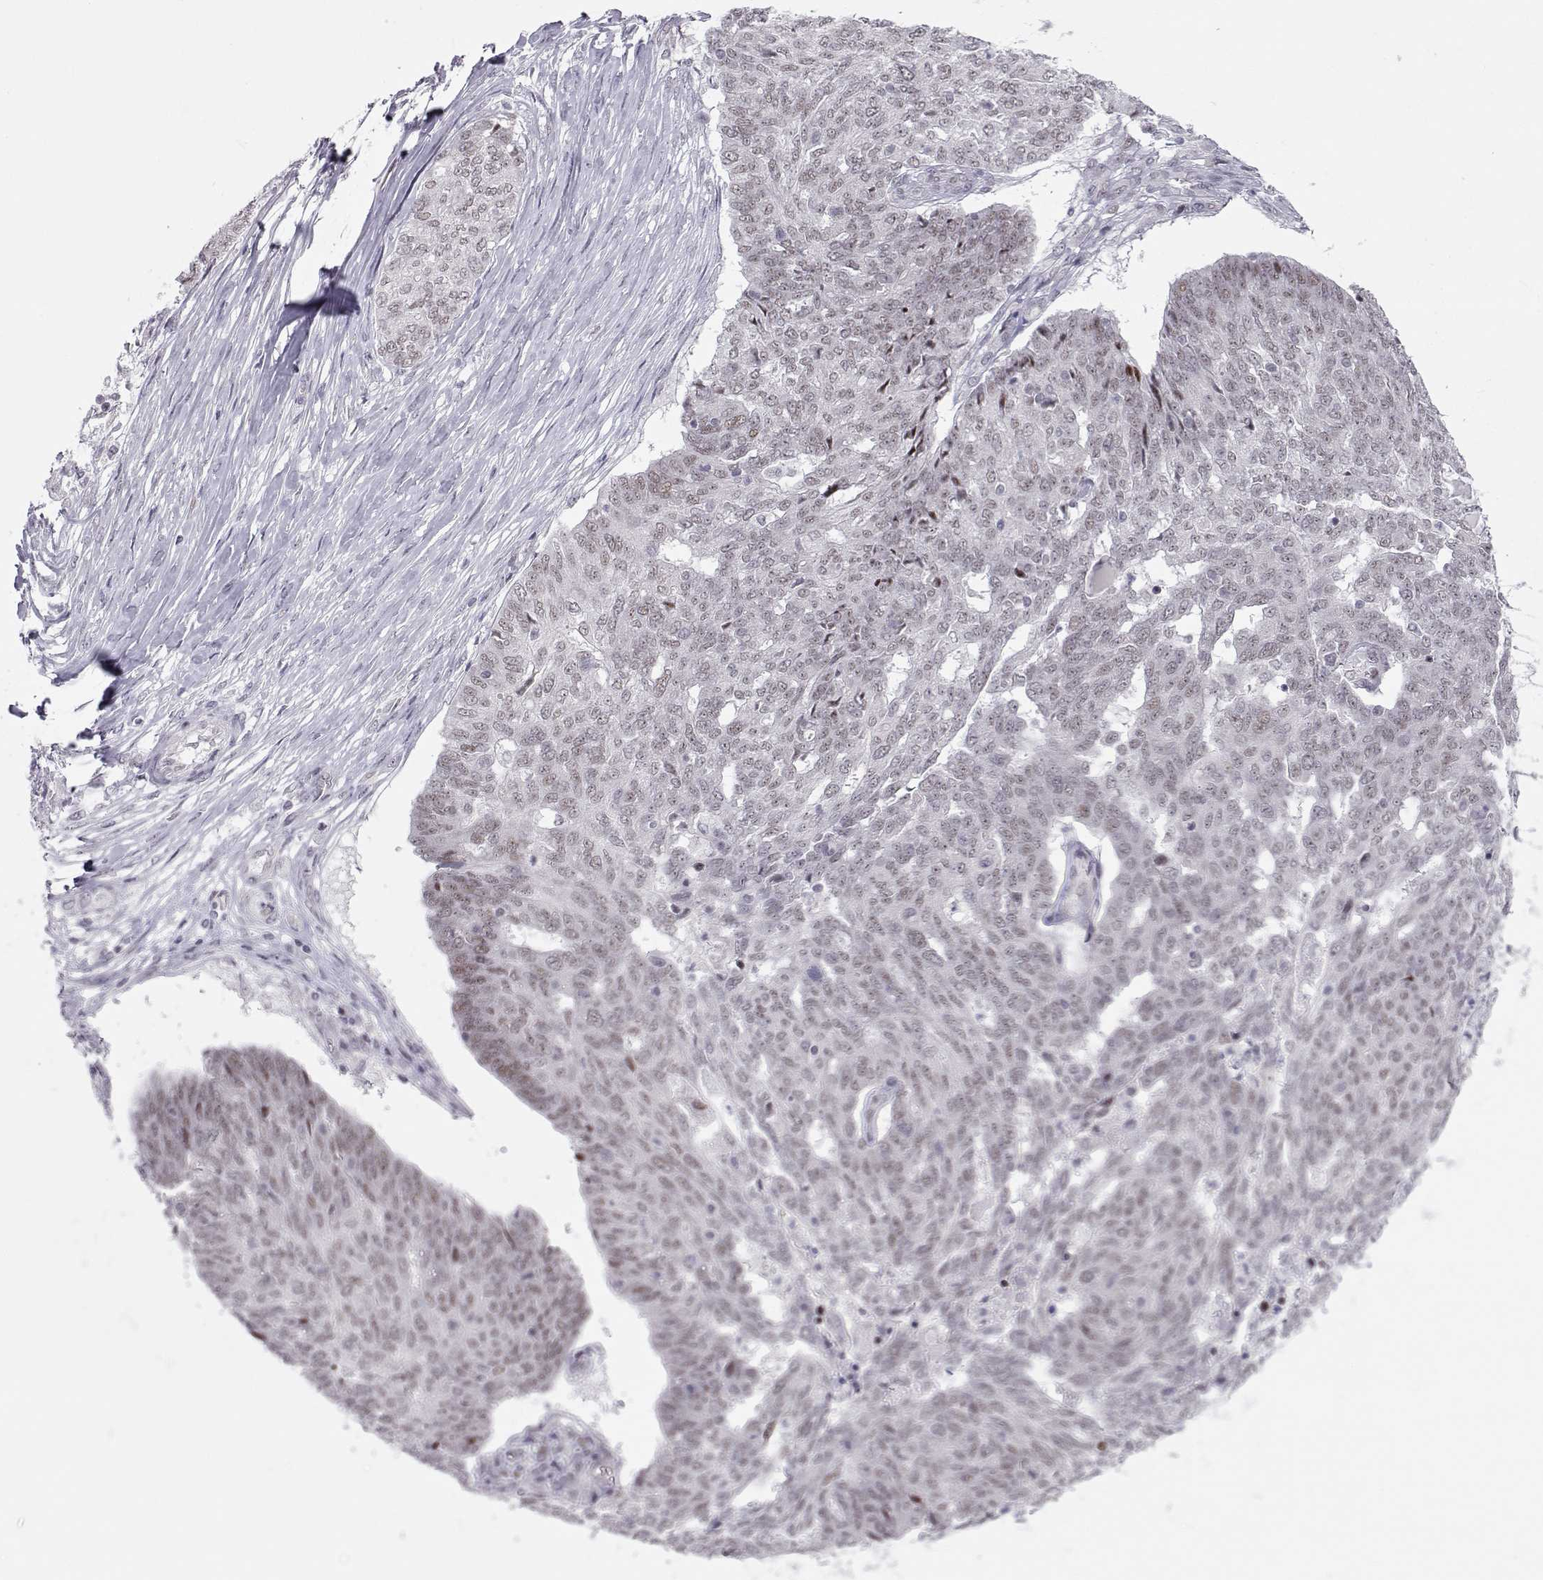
{"staining": {"intensity": "weak", "quantity": "<25%", "location": "nuclear"}, "tissue": "ovarian cancer", "cell_type": "Tumor cells", "image_type": "cancer", "snomed": [{"axis": "morphology", "description": "Cystadenocarcinoma, serous, NOS"}, {"axis": "topography", "description": "Ovary"}], "caption": "A photomicrograph of ovarian cancer (serous cystadenocarcinoma) stained for a protein displays no brown staining in tumor cells. (Brightfield microscopy of DAB immunohistochemistry (IHC) at high magnification).", "gene": "SIX6", "patient": {"sex": "female", "age": 67}}